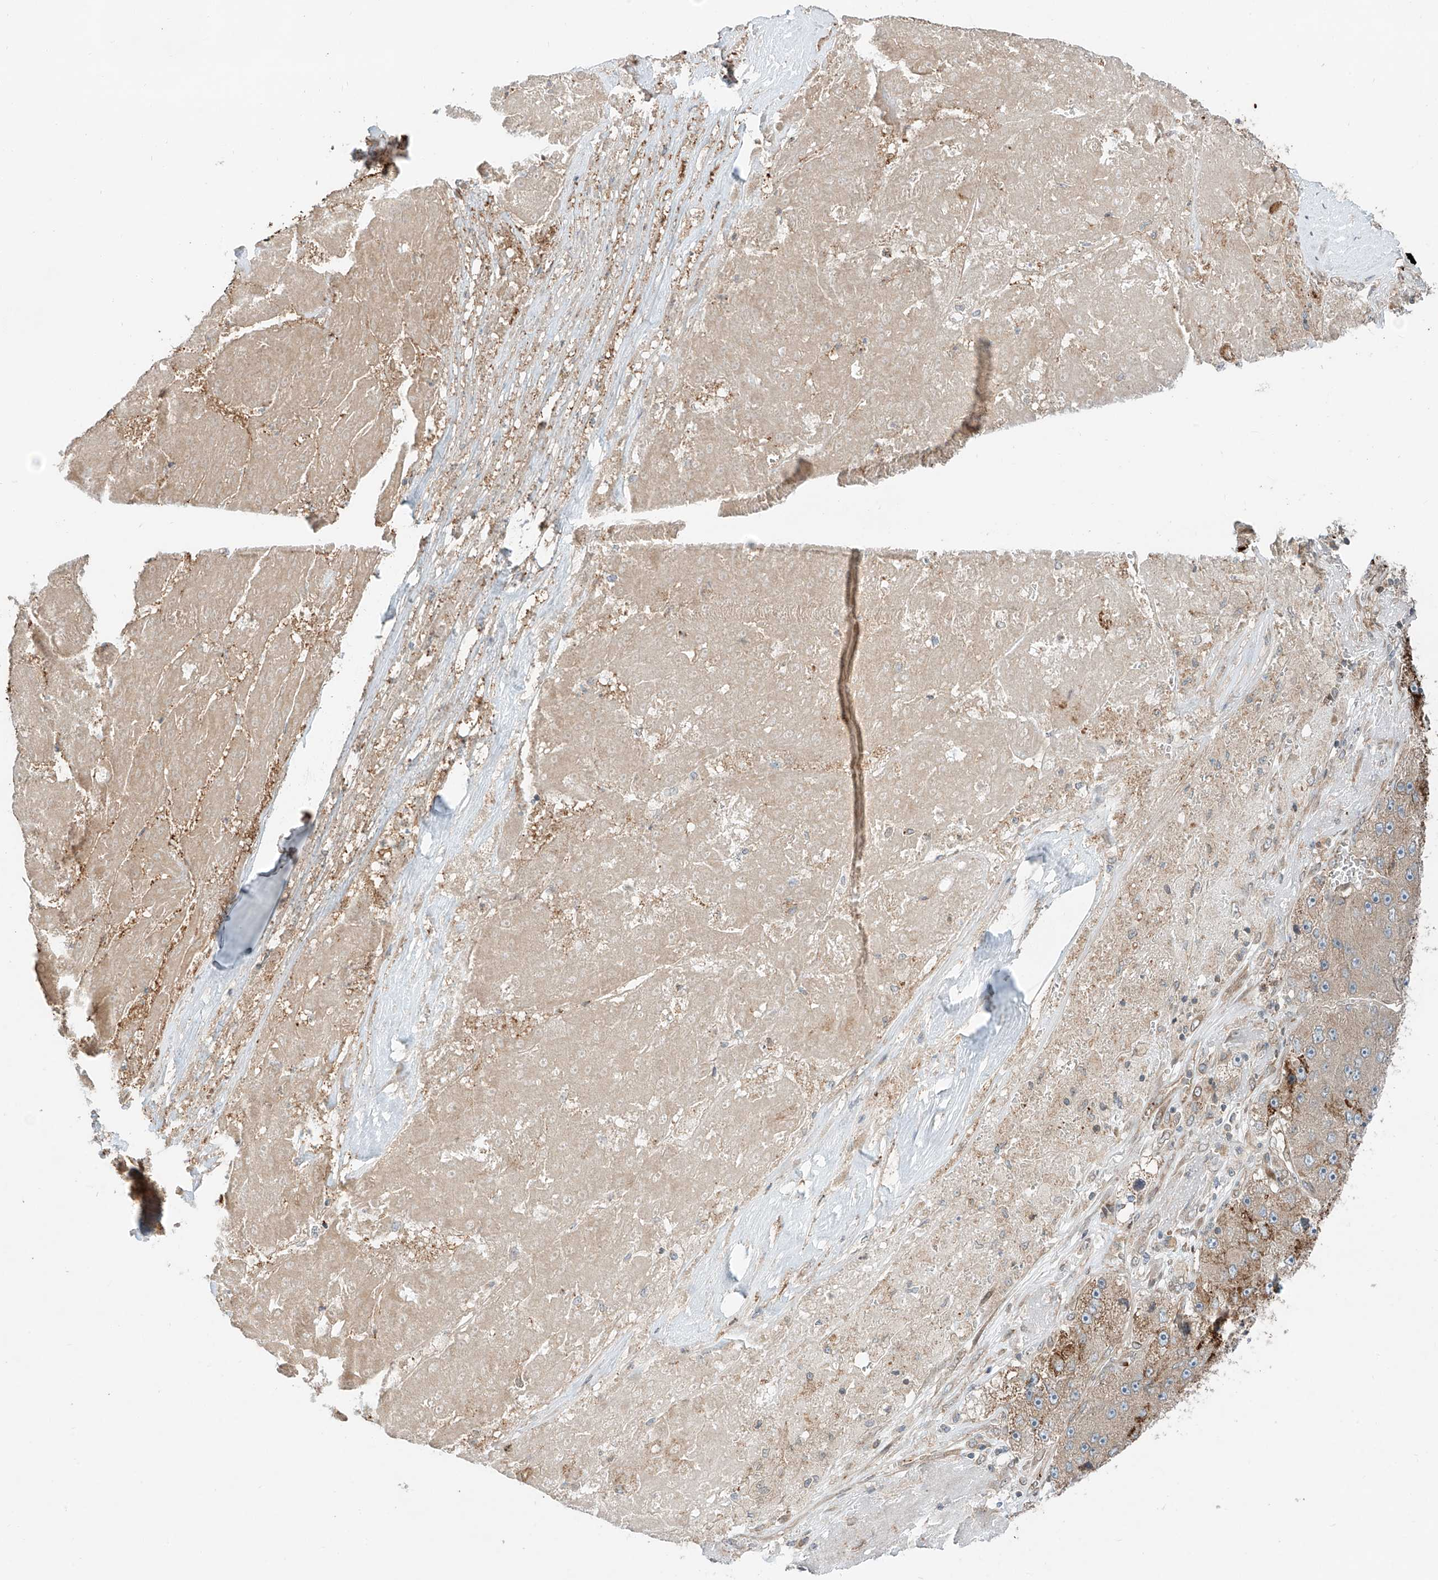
{"staining": {"intensity": "strong", "quantity": "<25%", "location": "cytoplasmic/membranous"}, "tissue": "liver cancer", "cell_type": "Tumor cells", "image_type": "cancer", "snomed": [{"axis": "morphology", "description": "Carcinoma, Hepatocellular, NOS"}, {"axis": "topography", "description": "Liver"}], "caption": "A brown stain highlights strong cytoplasmic/membranous staining of a protein in hepatocellular carcinoma (liver) tumor cells.", "gene": "CEP162", "patient": {"sex": "female", "age": 73}}